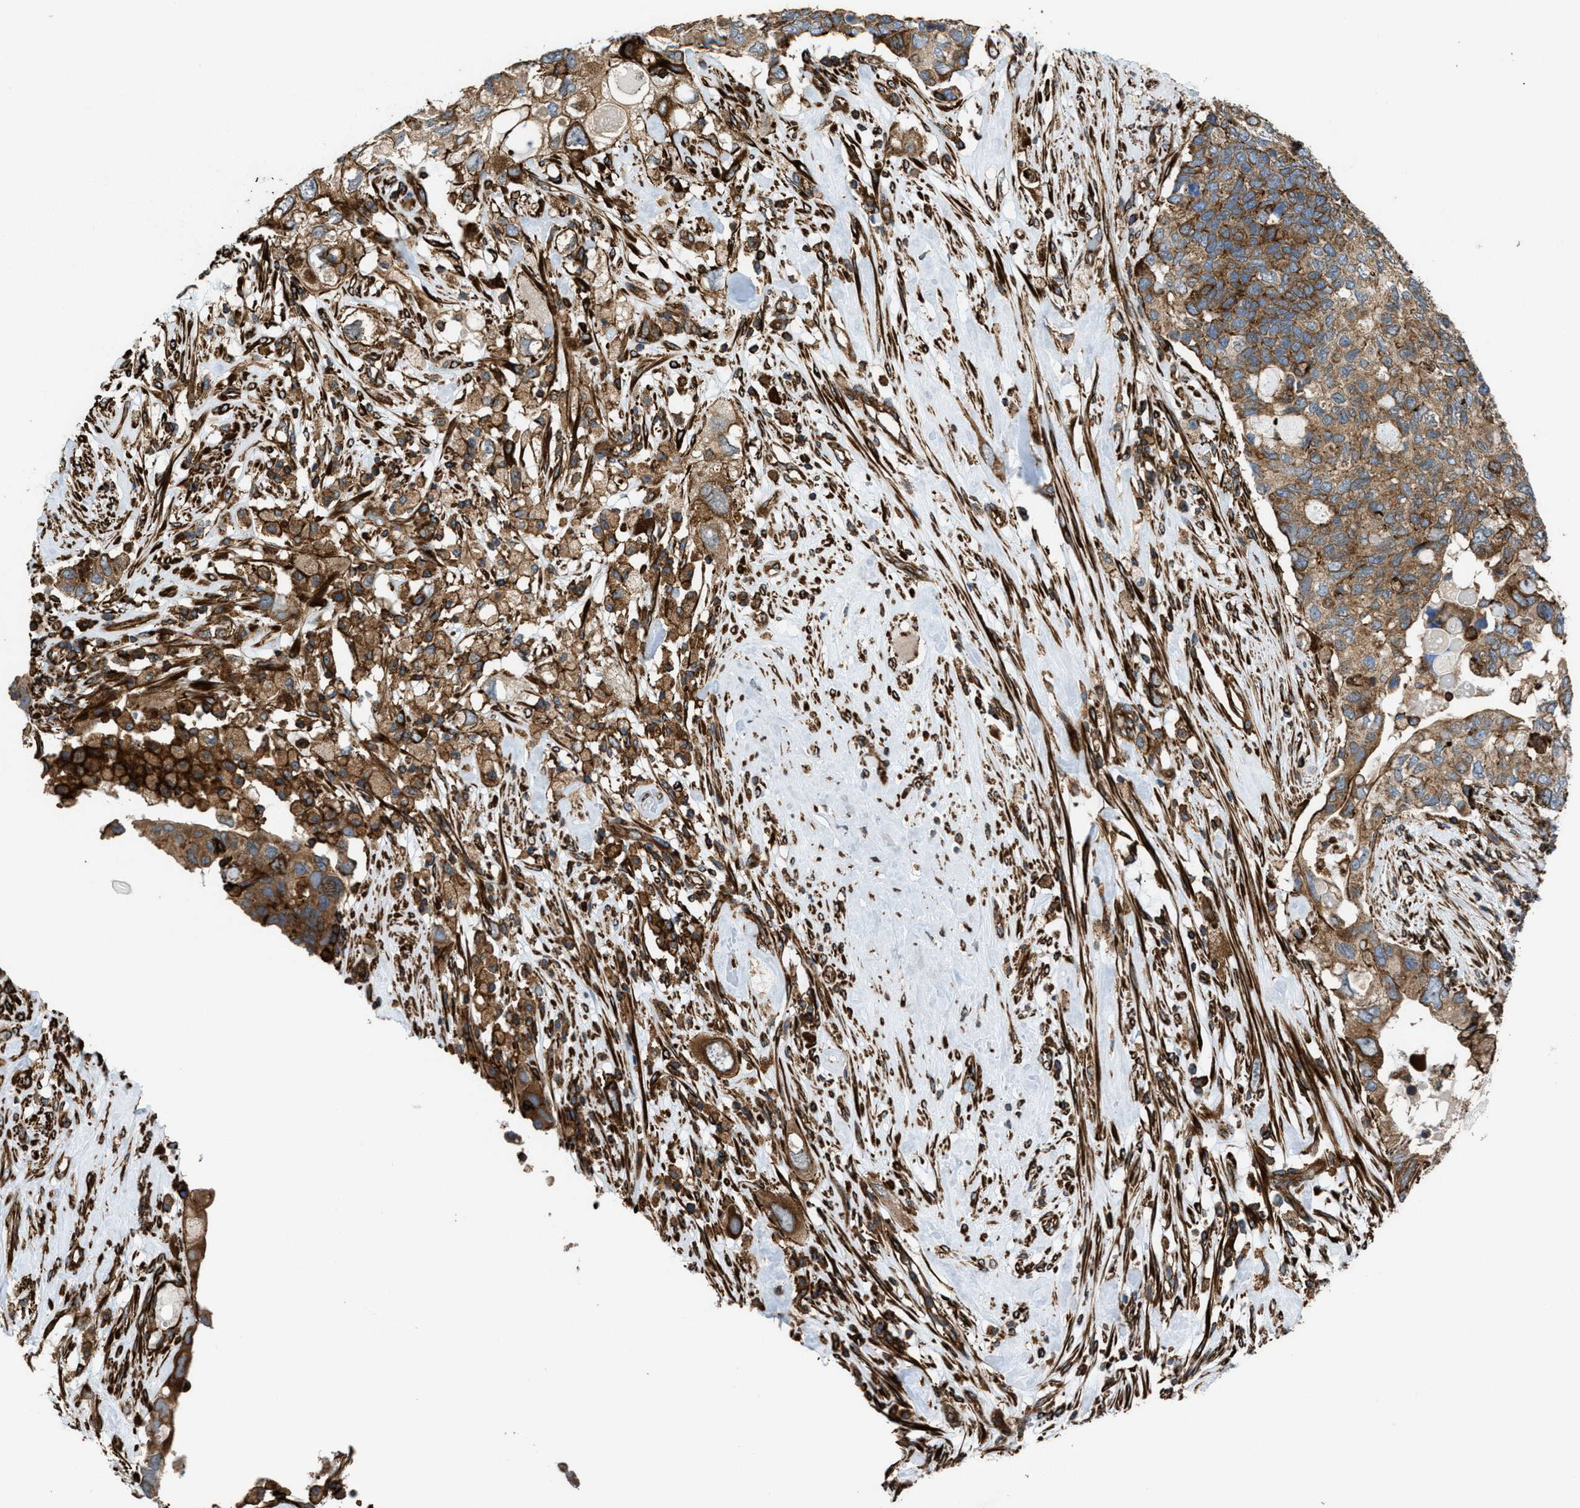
{"staining": {"intensity": "moderate", "quantity": ">75%", "location": "cytoplasmic/membranous"}, "tissue": "pancreatic cancer", "cell_type": "Tumor cells", "image_type": "cancer", "snomed": [{"axis": "morphology", "description": "Adenocarcinoma, NOS"}, {"axis": "topography", "description": "Pancreas"}], "caption": "Tumor cells show medium levels of moderate cytoplasmic/membranous positivity in about >75% of cells in pancreatic adenocarcinoma.", "gene": "EGLN1", "patient": {"sex": "female", "age": 56}}